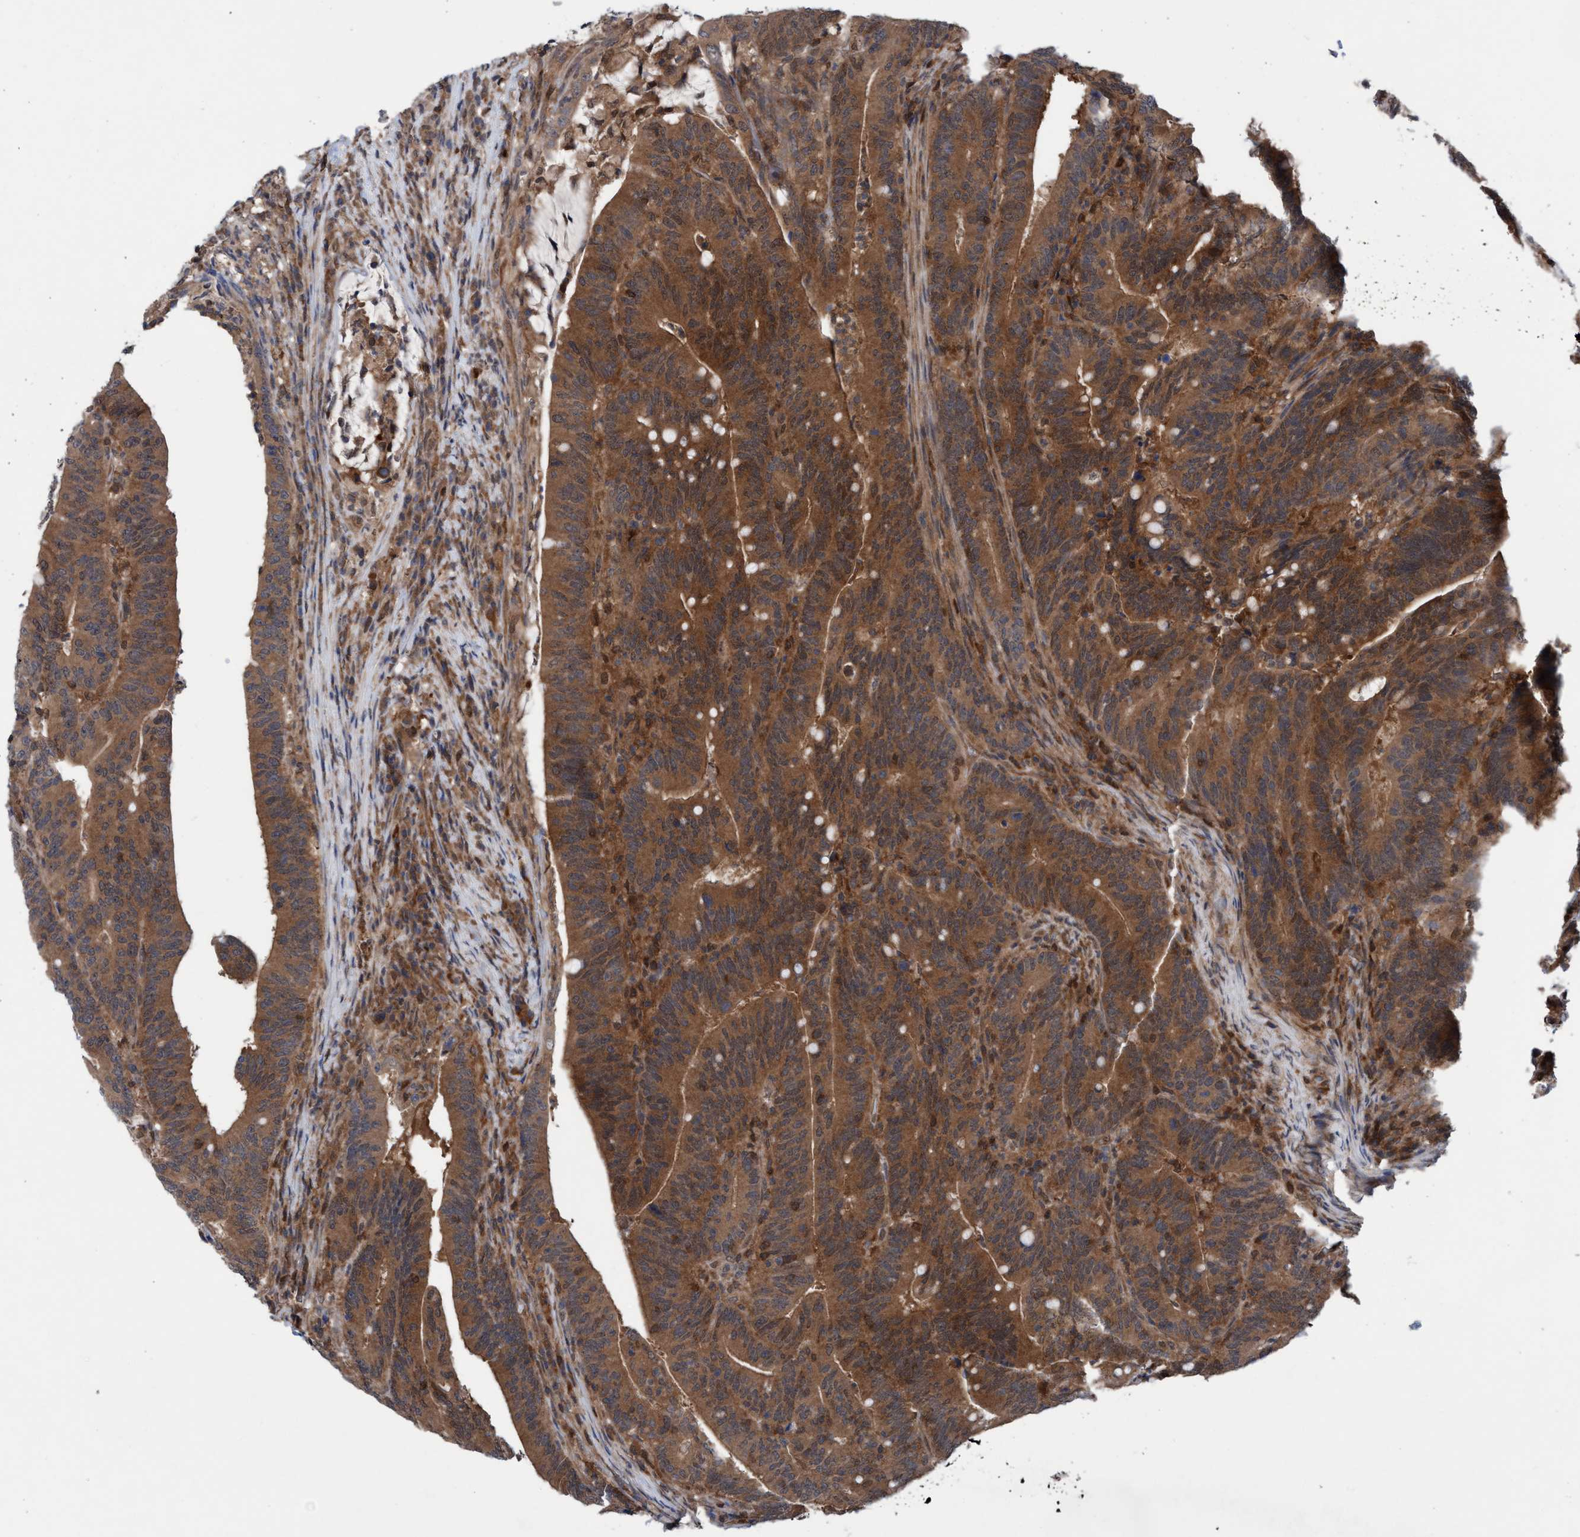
{"staining": {"intensity": "strong", "quantity": ">75%", "location": "cytoplasmic/membranous,nuclear"}, "tissue": "colorectal cancer", "cell_type": "Tumor cells", "image_type": "cancer", "snomed": [{"axis": "morphology", "description": "Adenocarcinoma, NOS"}, {"axis": "topography", "description": "Colon"}], "caption": "Immunohistochemical staining of adenocarcinoma (colorectal) shows strong cytoplasmic/membranous and nuclear protein positivity in about >75% of tumor cells.", "gene": "GLOD4", "patient": {"sex": "female", "age": 66}}